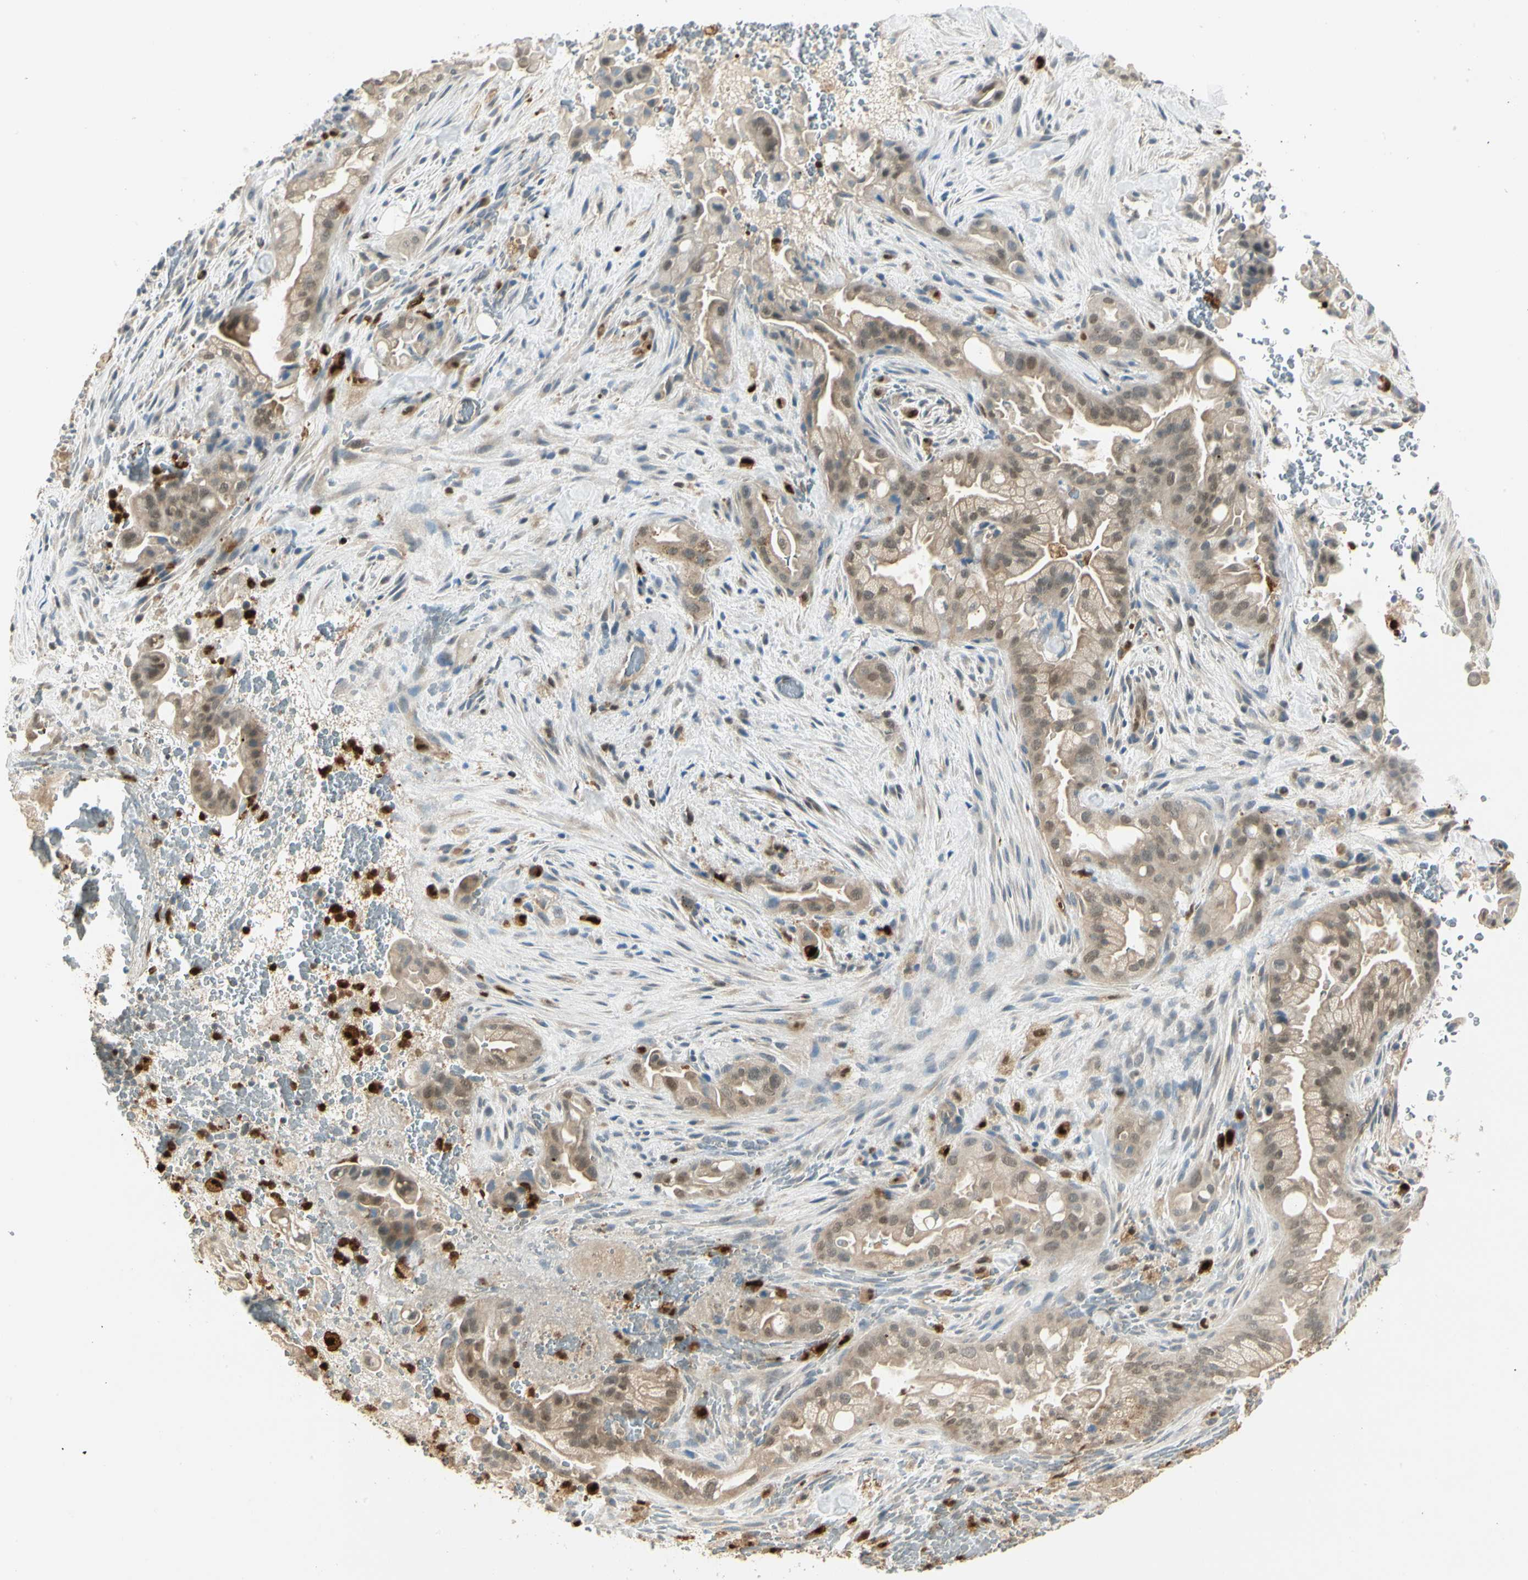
{"staining": {"intensity": "moderate", "quantity": ">75%", "location": "cytoplasmic/membranous,nuclear"}, "tissue": "liver cancer", "cell_type": "Tumor cells", "image_type": "cancer", "snomed": [{"axis": "morphology", "description": "Cholangiocarcinoma"}, {"axis": "topography", "description": "Liver"}], "caption": "An image of human liver cholangiocarcinoma stained for a protein demonstrates moderate cytoplasmic/membranous and nuclear brown staining in tumor cells.", "gene": "LTA4H", "patient": {"sex": "female", "age": 68}}